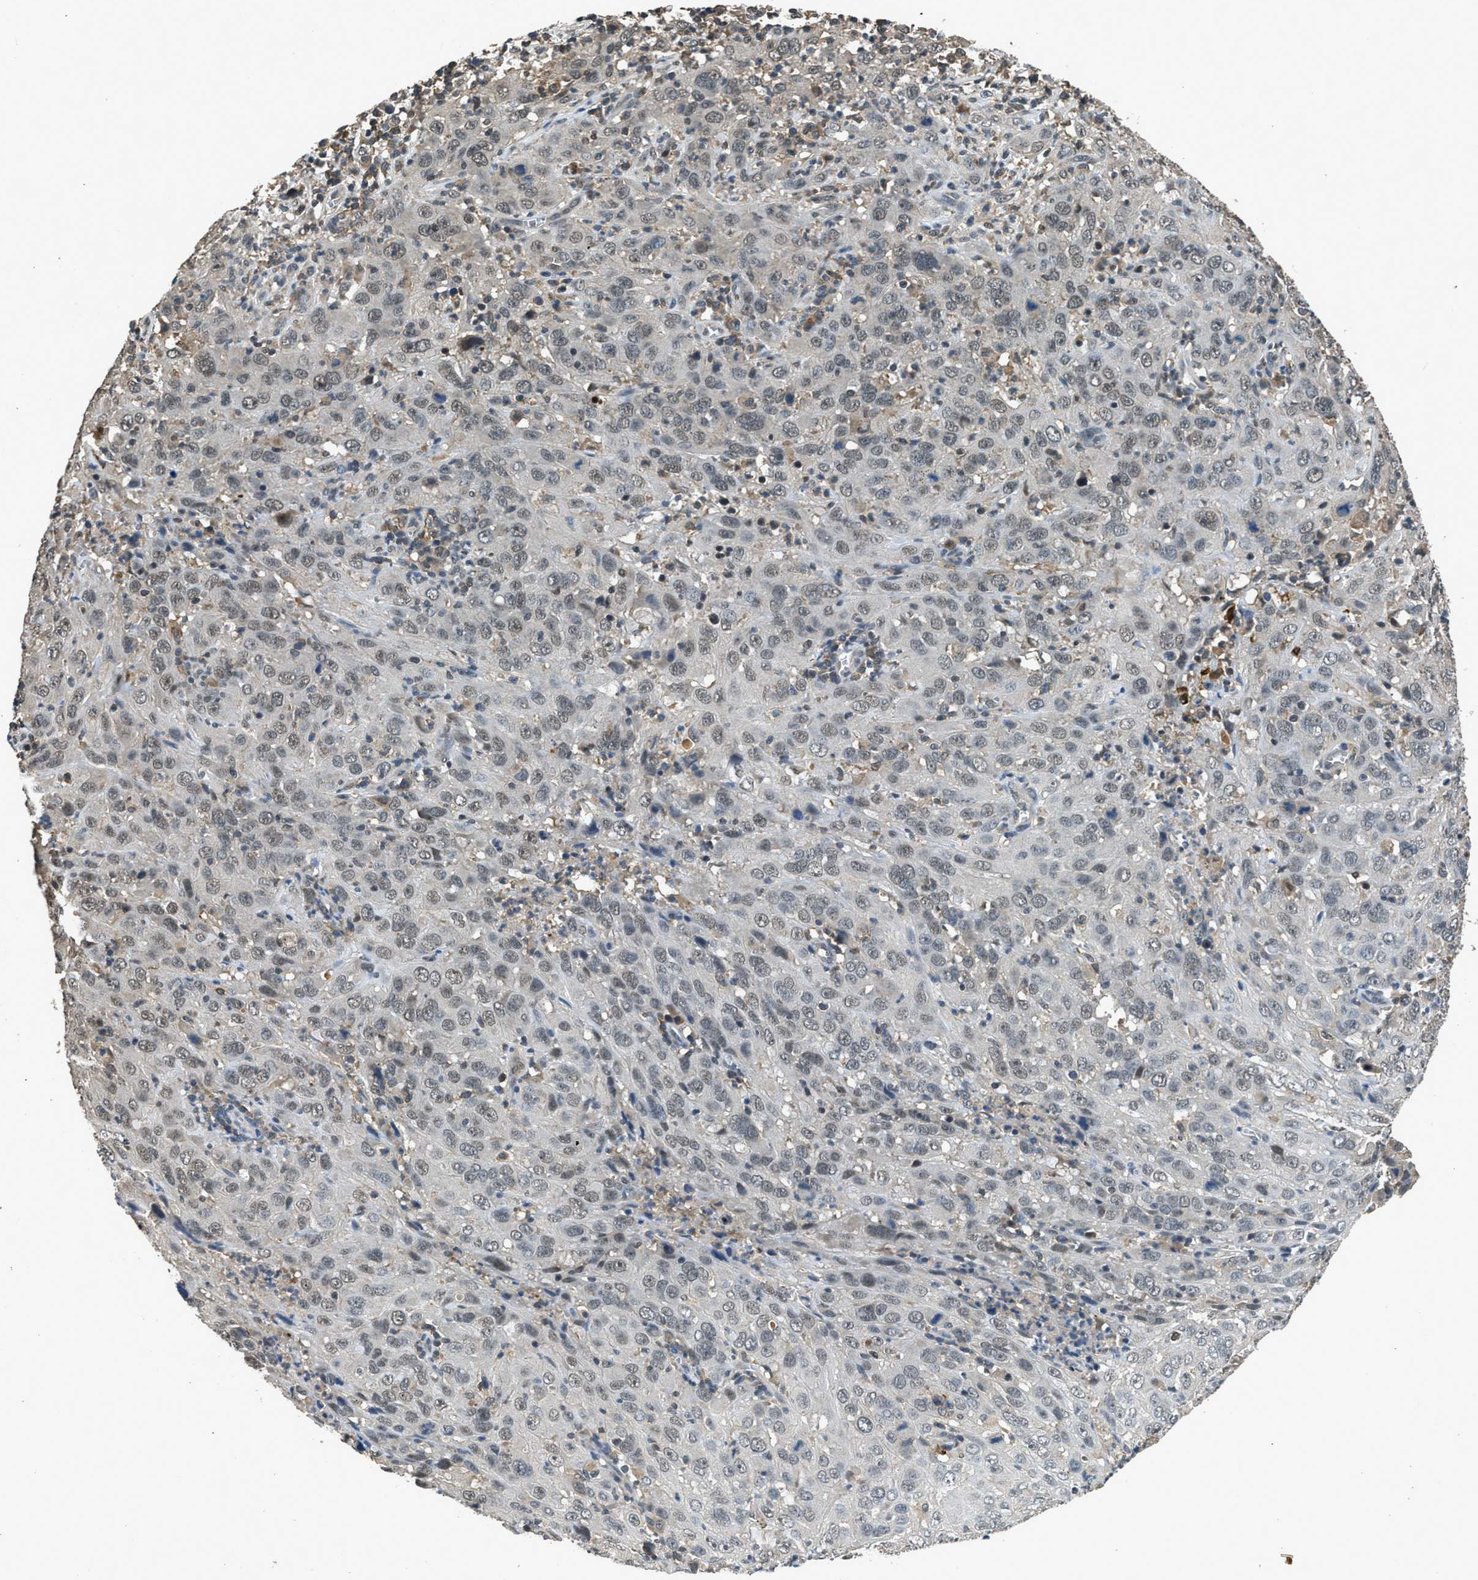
{"staining": {"intensity": "weak", "quantity": "<25%", "location": "nuclear"}, "tissue": "cervical cancer", "cell_type": "Tumor cells", "image_type": "cancer", "snomed": [{"axis": "morphology", "description": "Squamous cell carcinoma, NOS"}, {"axis": "topography", "description": "Cervix"}], "caption": "Cervical cancer (squamous cell carcinoma) stained for a protein using IHC displays no expression tumor cells.", "gene": "SLC15A4", "patient": {"sex": "female", "age": 32}}